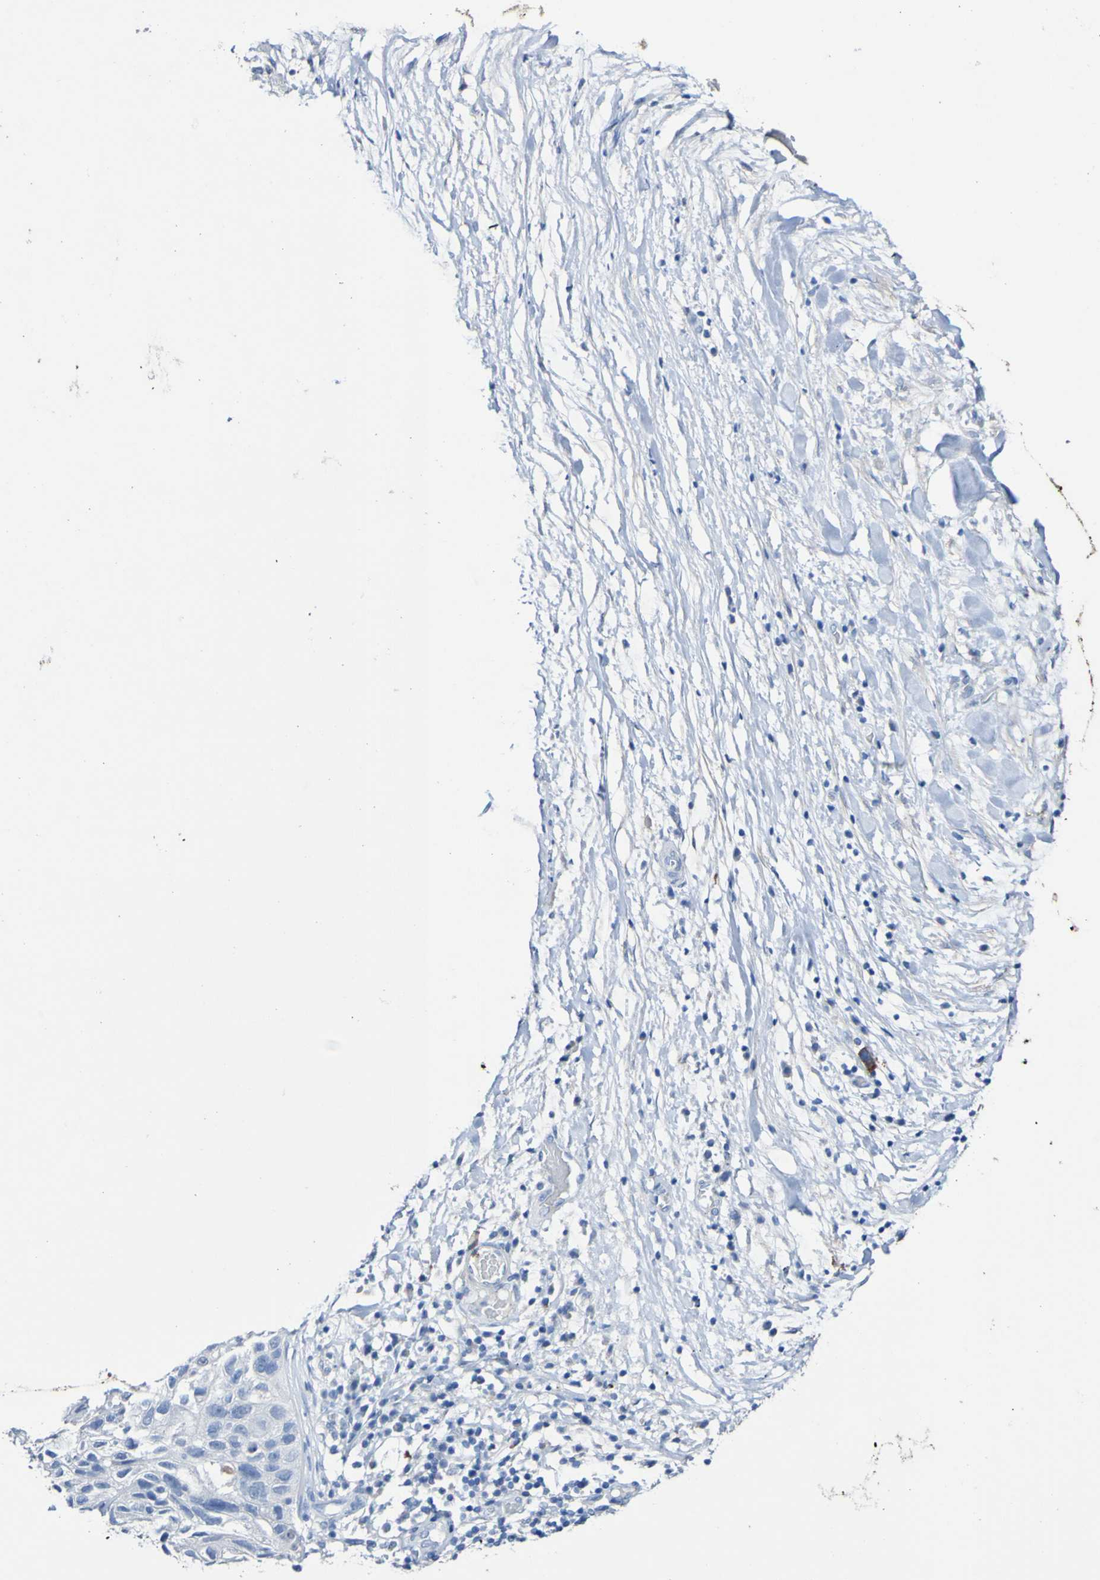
{"staining": {"intensity": "negative", "quantity": "none", "location": "none"}, "tissue": "lung cancer", "cell_type": "Tumor cells", "image_type": "cancer", "snomed": [{"axis": "morphology", "description": "Inflammation, NOS"}, {"axis": "morphology", "description": "Squamous cell carcinoma, NOS"}, {"axis": "topography", "description": "Lymph node"}, {"axis": "topography", "description": "Soft tissue"}, {"axis": "topography", "description": "Lung"}], "caption": "This micrograph is of squamous cell carcinoma (lung) stained with IHC to label a protein in brown with the nuclei are counter-stained blue. There is no staining in tumor cells. The staining is performed using DAB (3,3'-diaminobenzidine) brown chromogen with nuclei counter-stained in using hematoxylin.", "gene": "SGCB", "patient": {"sex": "male", "age": 66}}